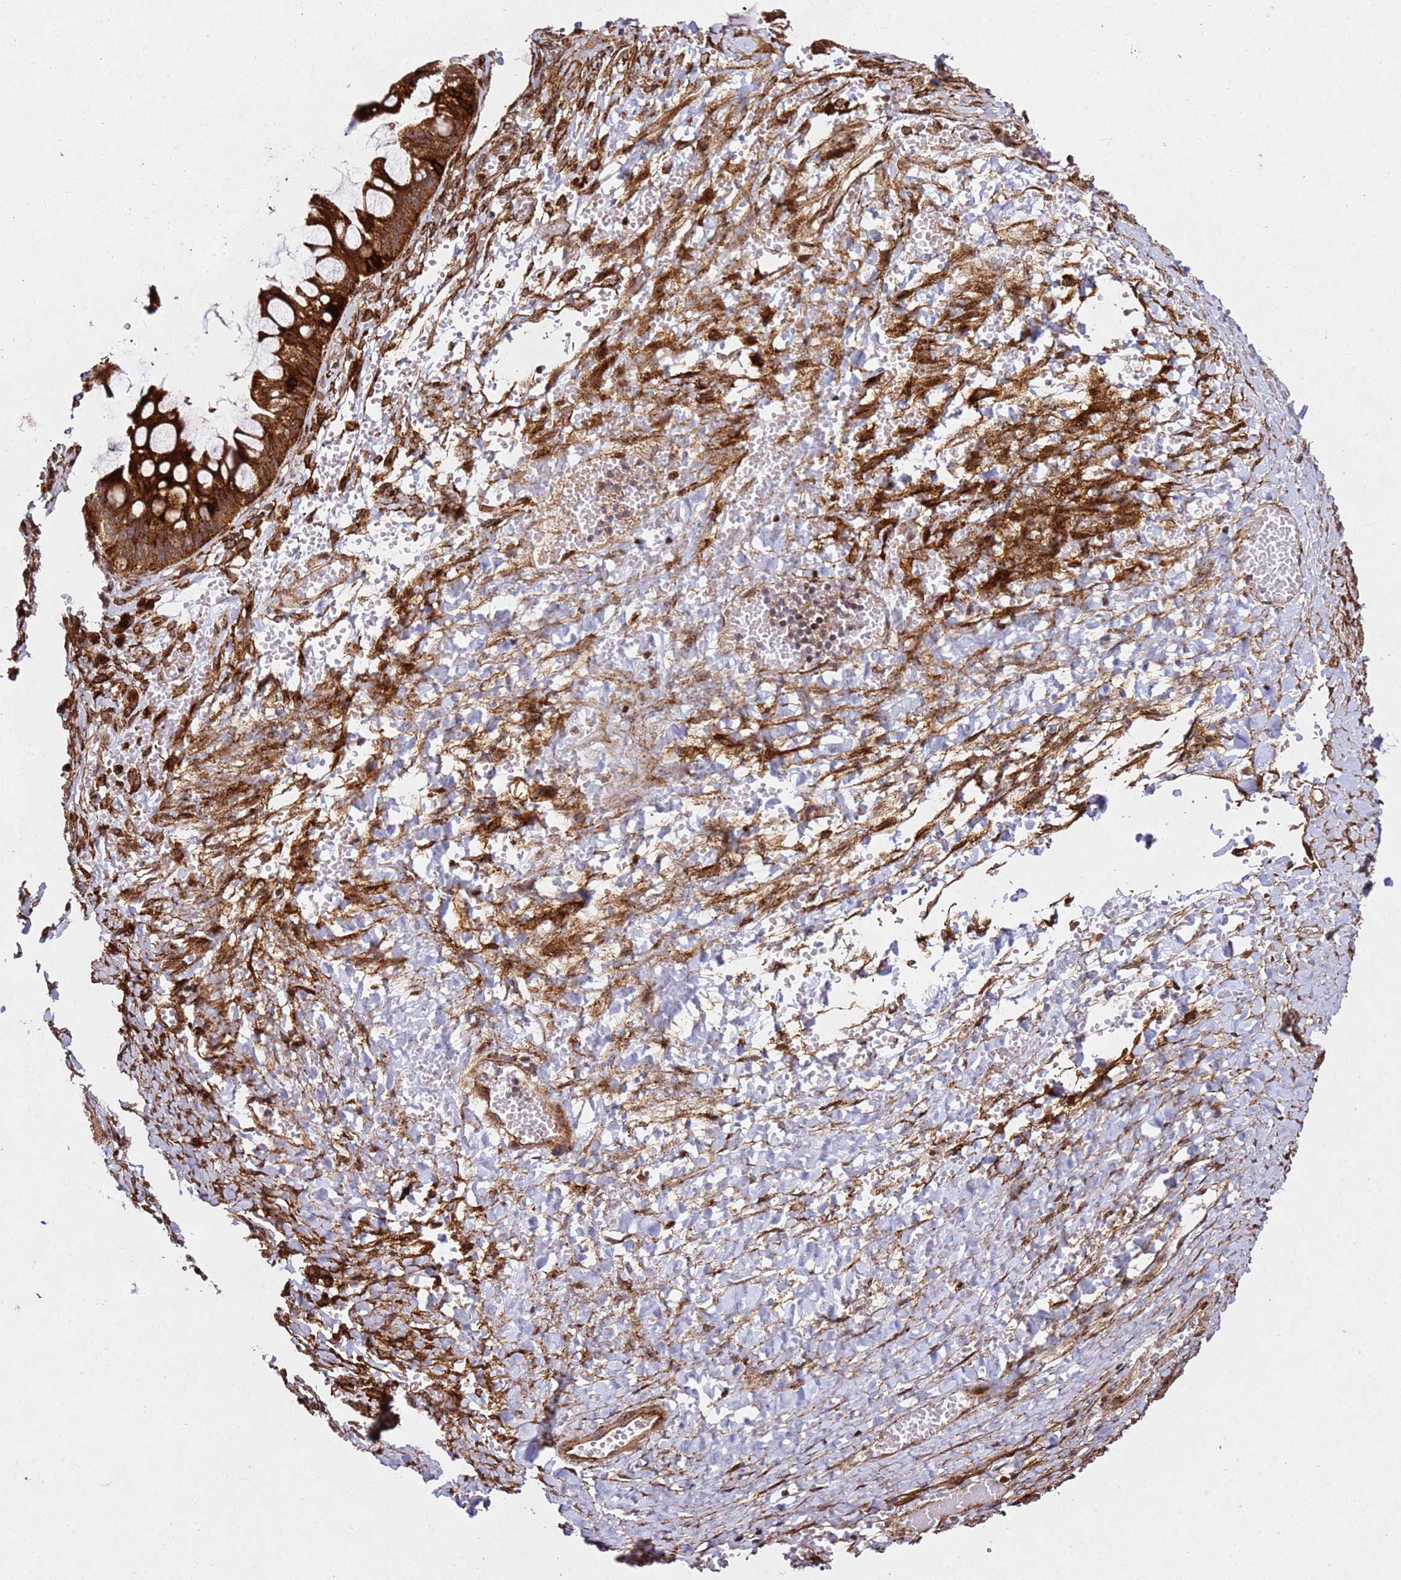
{"staining": {"intensity": "strong", "quantity": ">75%", "location": "cytoplasmic/membranous"}, "tissue": "ovarian cancer", "cell_type": "Tumor cells", "image_type": "cancer", "snomed": [{"axis": "morphology", "description": "Cystadenocarcinoma, mucinous, NOS"}, {"axis": "topography", "description": "Ovary"}], "caption": "Immunohistochemistry (IHC) of ovarian mucinous cystadenocarcinoma demonstrates high levels of strong cytoplasmic/membranous staining in approximately >75% of tumor cells.", "gene": "ZNF296", "patient": {"sex": "female", "age": 73}}